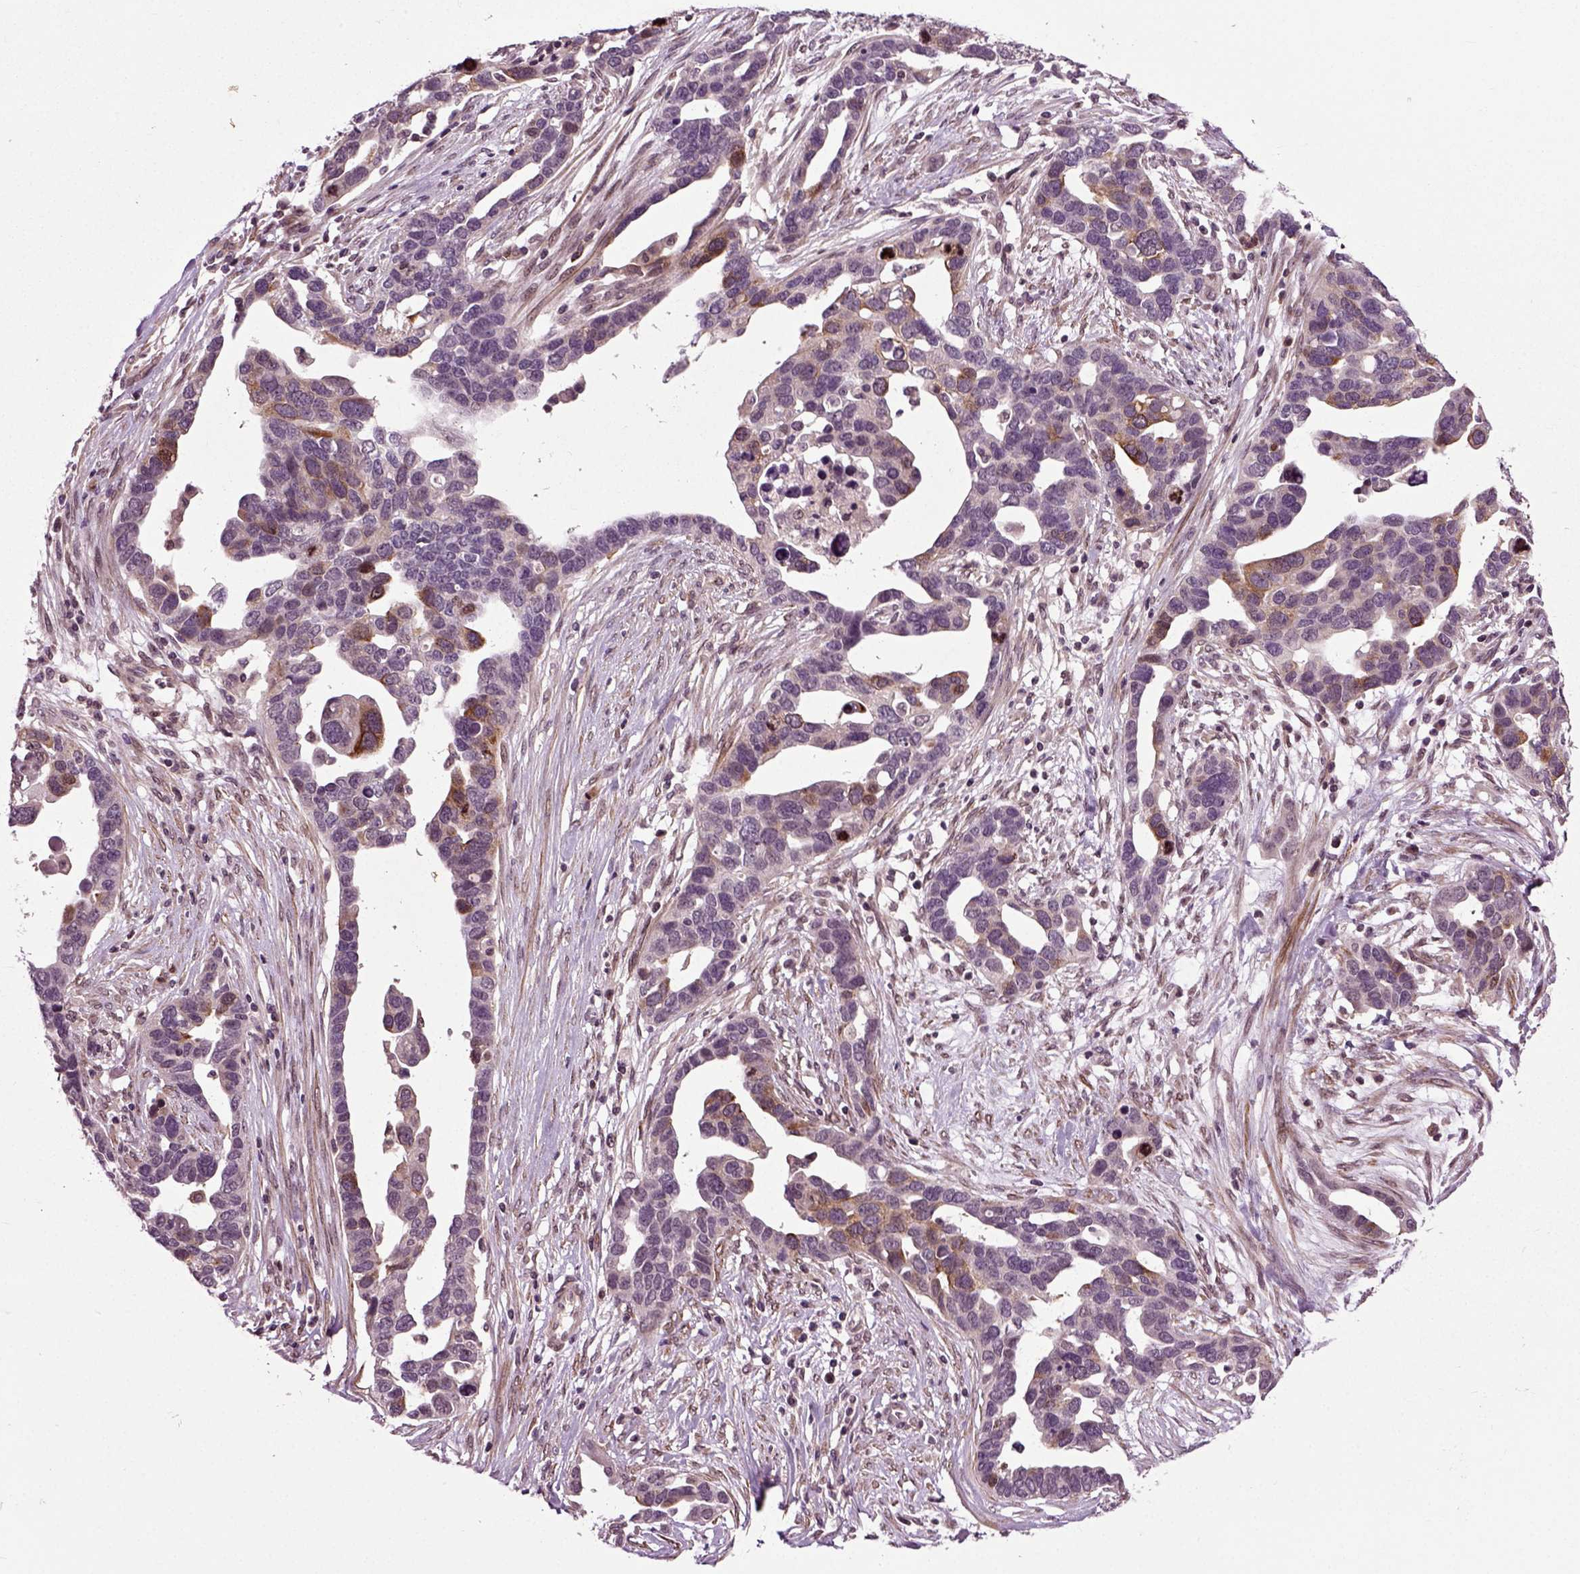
{"staining": {"intensity": "moderate", "quantity": "<25%", "location": "cytoplasmic/membranous"}, "tissue": "ovarian cancer", "cell_type": "Tumor cells", "image_type": "cancer", "snomed": [{"axis": "morphology", "description": "Cystadenocarcinoma, serous, NOS"}, {"axis": "topography", "description": "Ovary"}], "caption": "Immunohistochemistry staining of ovarian cancer, which displays low levels of moderate cytoplasmic/membranous staining in about <25% of tumor cells indicating moderate cytoplasmic/membranous protein expression. The staining was performed using DAB (brown) for protein detection and nuclei were counterstained in hematoxylin (blue).", "gene": "KNSTRN", "patient": {"sex": "female", "age": 54}}